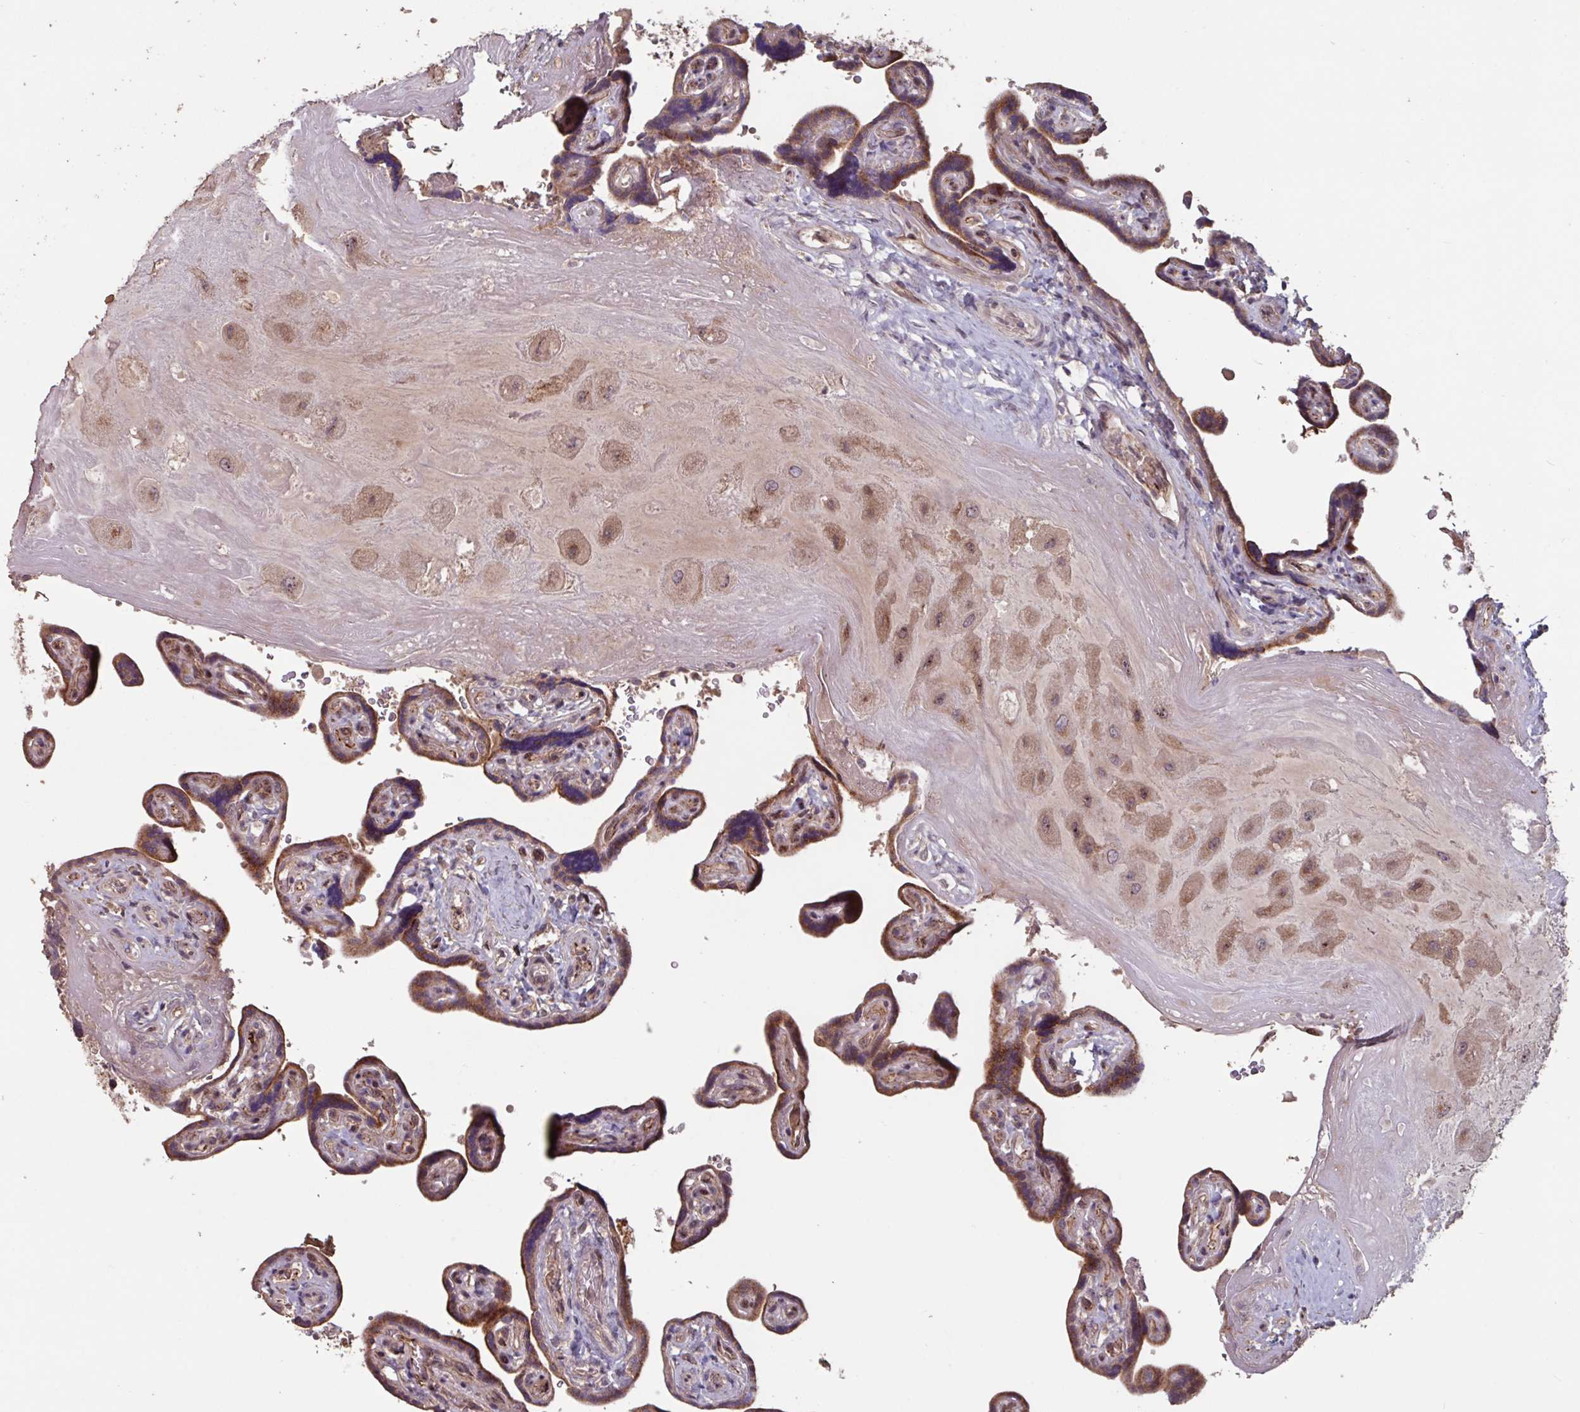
{"staining": {"intensity": "moderate", "quantity": ">75%", "location": "cytoplasmic/membranous,nuclear"}, "tissue": "placenta", "cell_type": "Decidual cells", "image_type": "normal", "snomed": [{"axis": "morphology", "description": "Normal tissue, NOS"}, {"axis": "topography", "description": "Placenta"}], "caption": "Approximately >75% of decidual cells in unremarkable placenta exhibit moderate cytoplasmic/membranous,nuclear protein staining as visualized by brown immunohistochemical staining.", "gene": "TMEM88", "patient": {"sex": "female", "age": 32}}